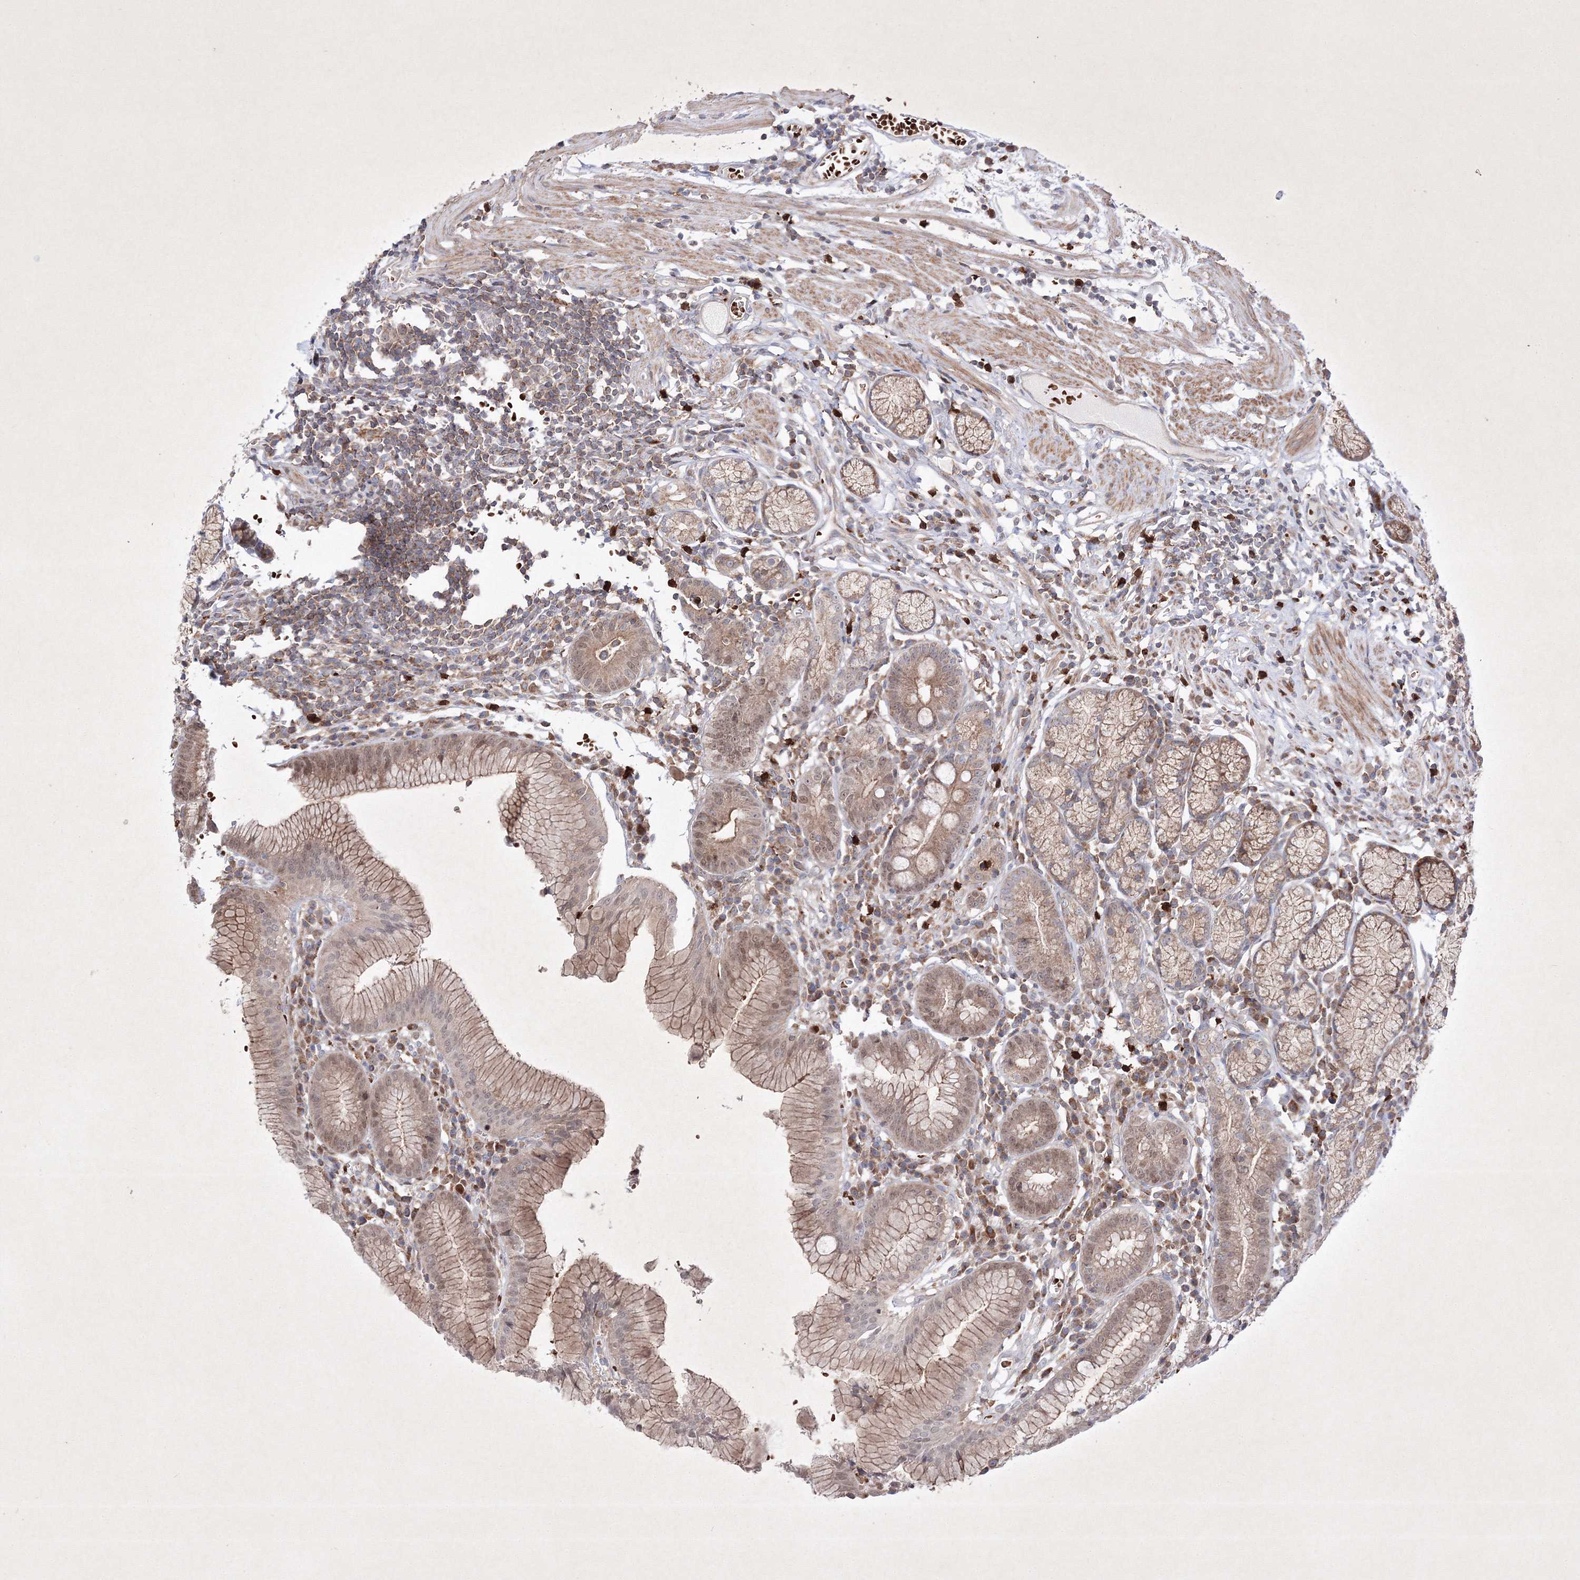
{"staining": {"intensity": "moderate", "quantity": ">75%", "location": "cytoplasmic/membranous,nuclear"}, "tissue": "stomach", "cell_type": "Glandular cells", "image_type": "normal", "snomed": [{"axis": "morphology", "description": "Normal tissue, NOS"}, {"axis": "topography", "description": "Stomach"}], "caption": "A brown stain highlights moderate cytoplasmic/membranous,nuclear expression of a protein in glandular cells of normal stomach. (Stains: DAB (3,3'-diaminobenzidine) in brown, nuclei in blue, Microscopy: brightfield microscopy at high magnification).", "gene": "OPA1", "patient": {"sex": "male", "age": 55}}